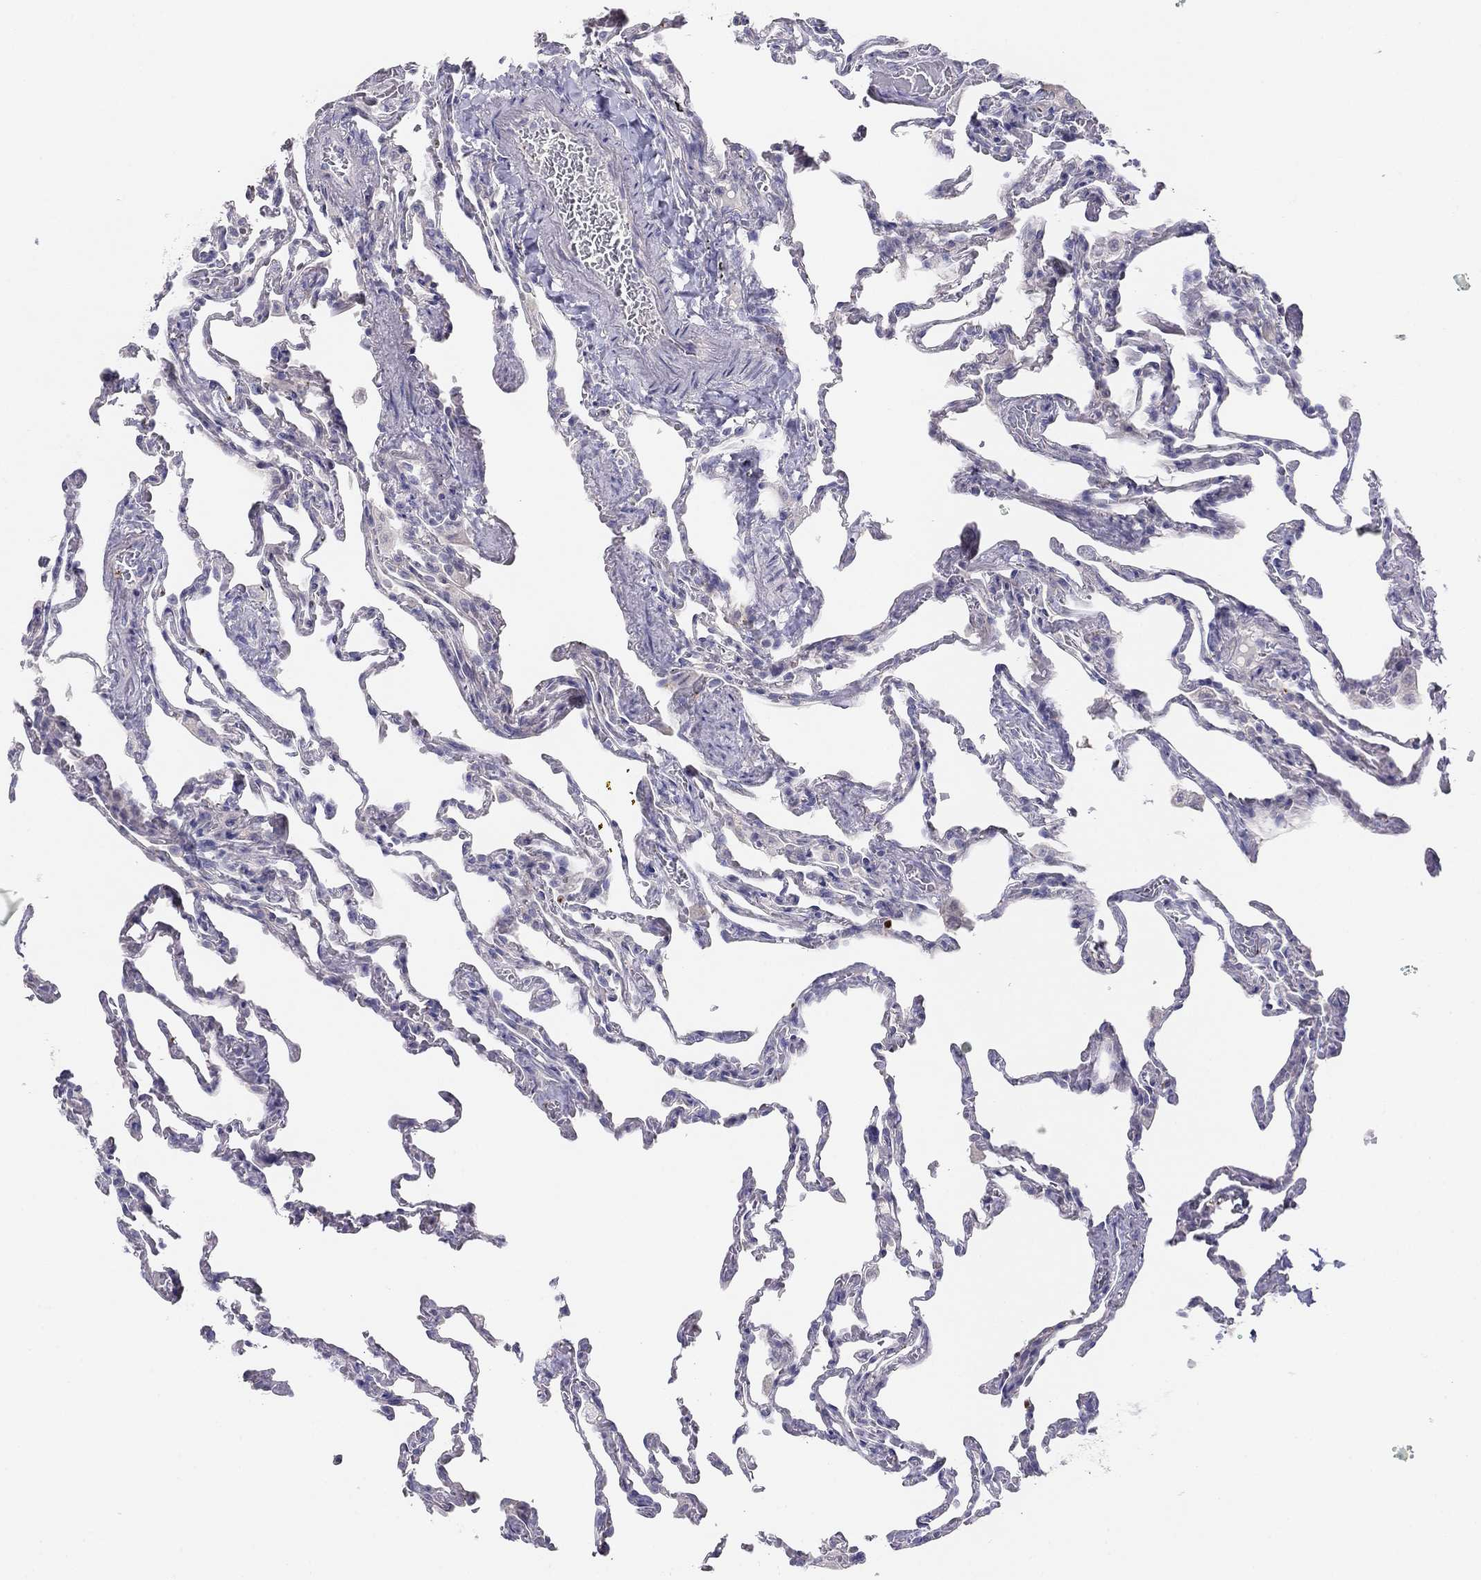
{"staining": {"intensity": "negative", "quantity": "none", "location": "none"}, "tissue": "lung", "cell_type": "Alveolar cells", "image_type": "normal", "snomed": [{"axis": "morphology", "description": "Normal tissue, NOS"}, {"axis": "topography", "description": "Lung"}], "caption": "Image shows no protein expression in alveolar cells of unremarkable lung.", "gene": "MGAT4C", "patient": {"sex": "female", "age": 43}}